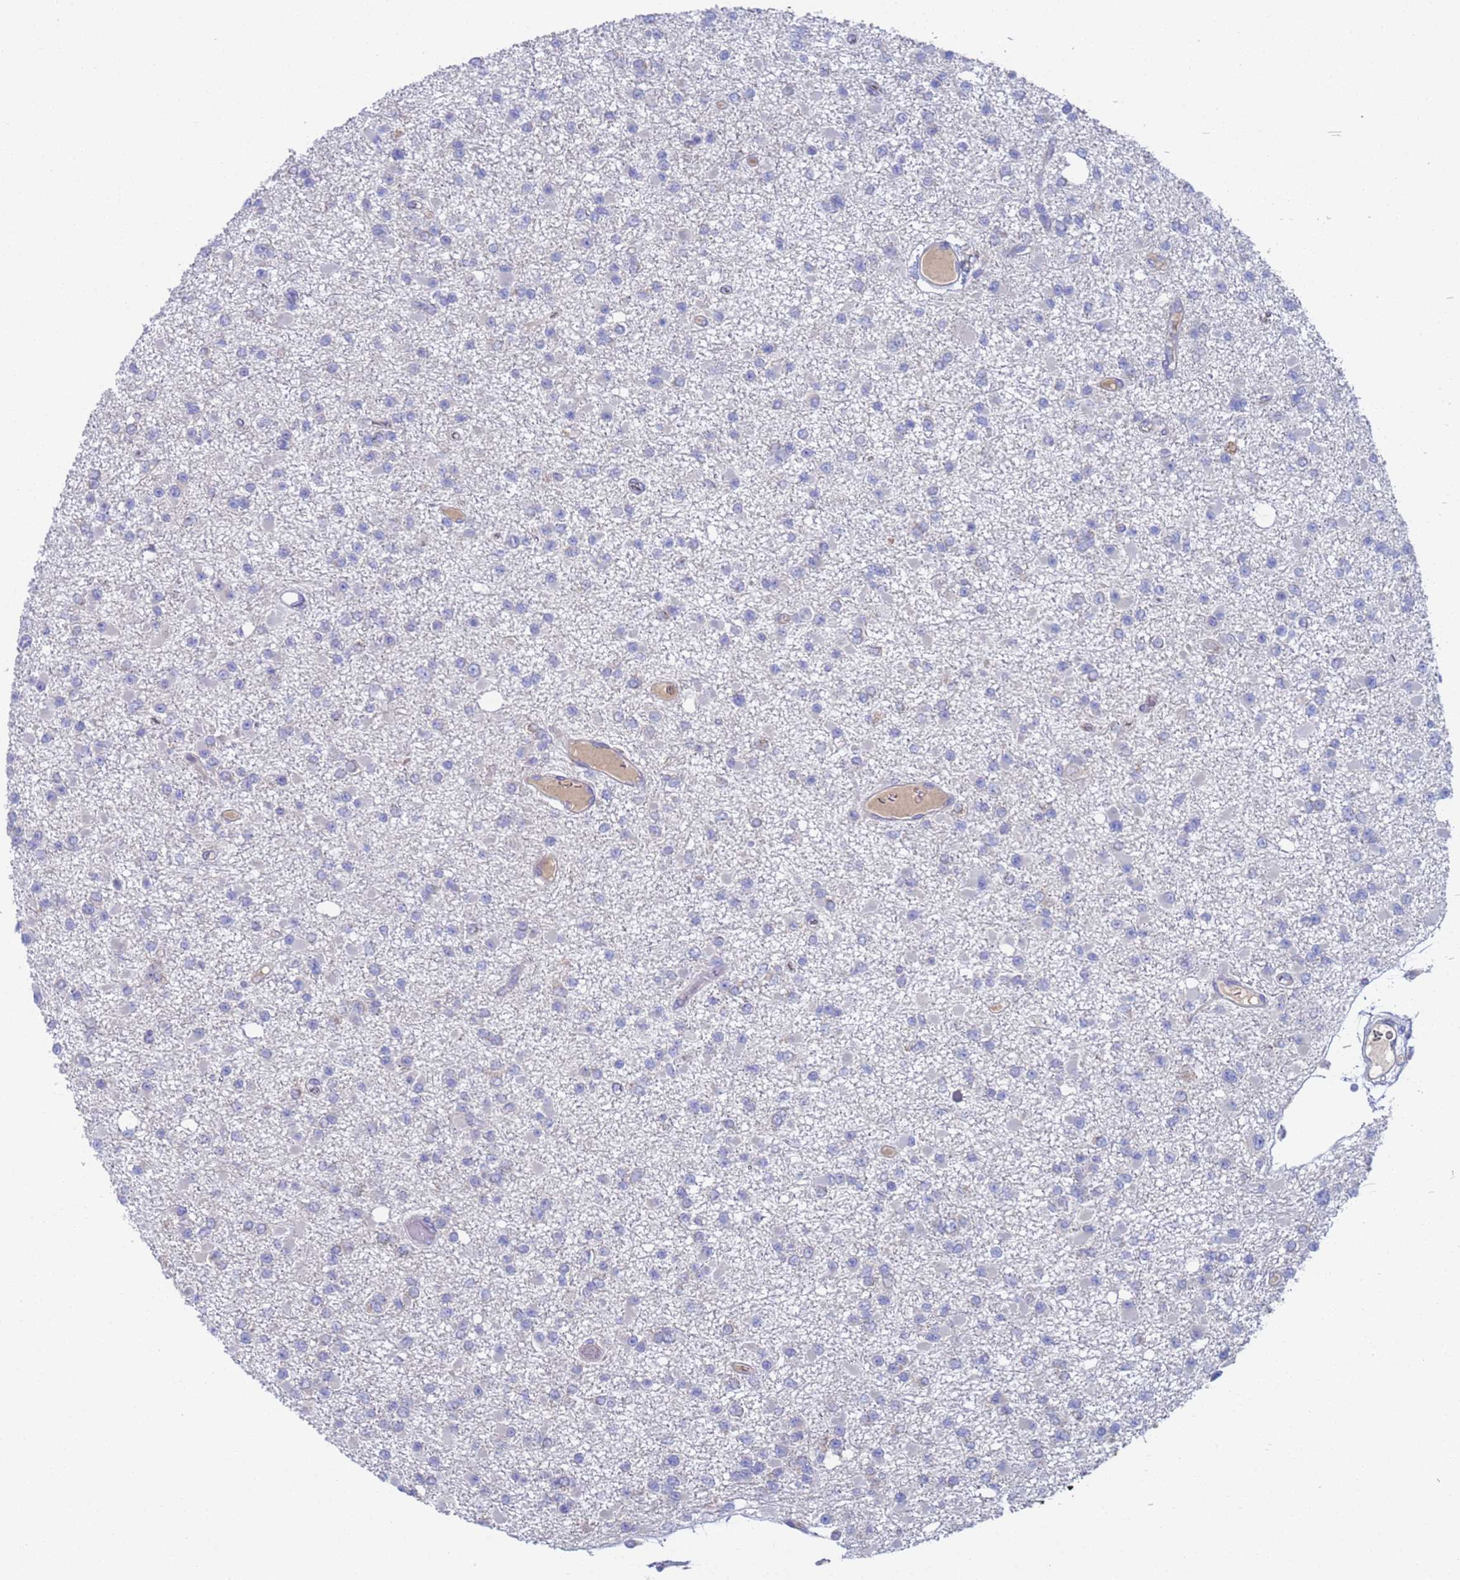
{"staining": {"intensity": "negative", "quantity": "none", "location": "none"}, "tissue": "glioma", "cell_type": "Tumor cells", "image_type": "cancer", "snomed": [{"axis": "morphology", "description": "Glioma, malignant, Low grade"}, {"axis": "topography", "description": "Brain"}], "caption": "Protein analysis of malignant glioma (low-grade) exhibits no significant staining in tumor cells. Brightfield microscopy of immunohistochemistry stained with DAB (brown) and hematoxylin (blue), captured at high magnification.", "gene": "PET117", "patient": {"sex": "female", "age": 22}}